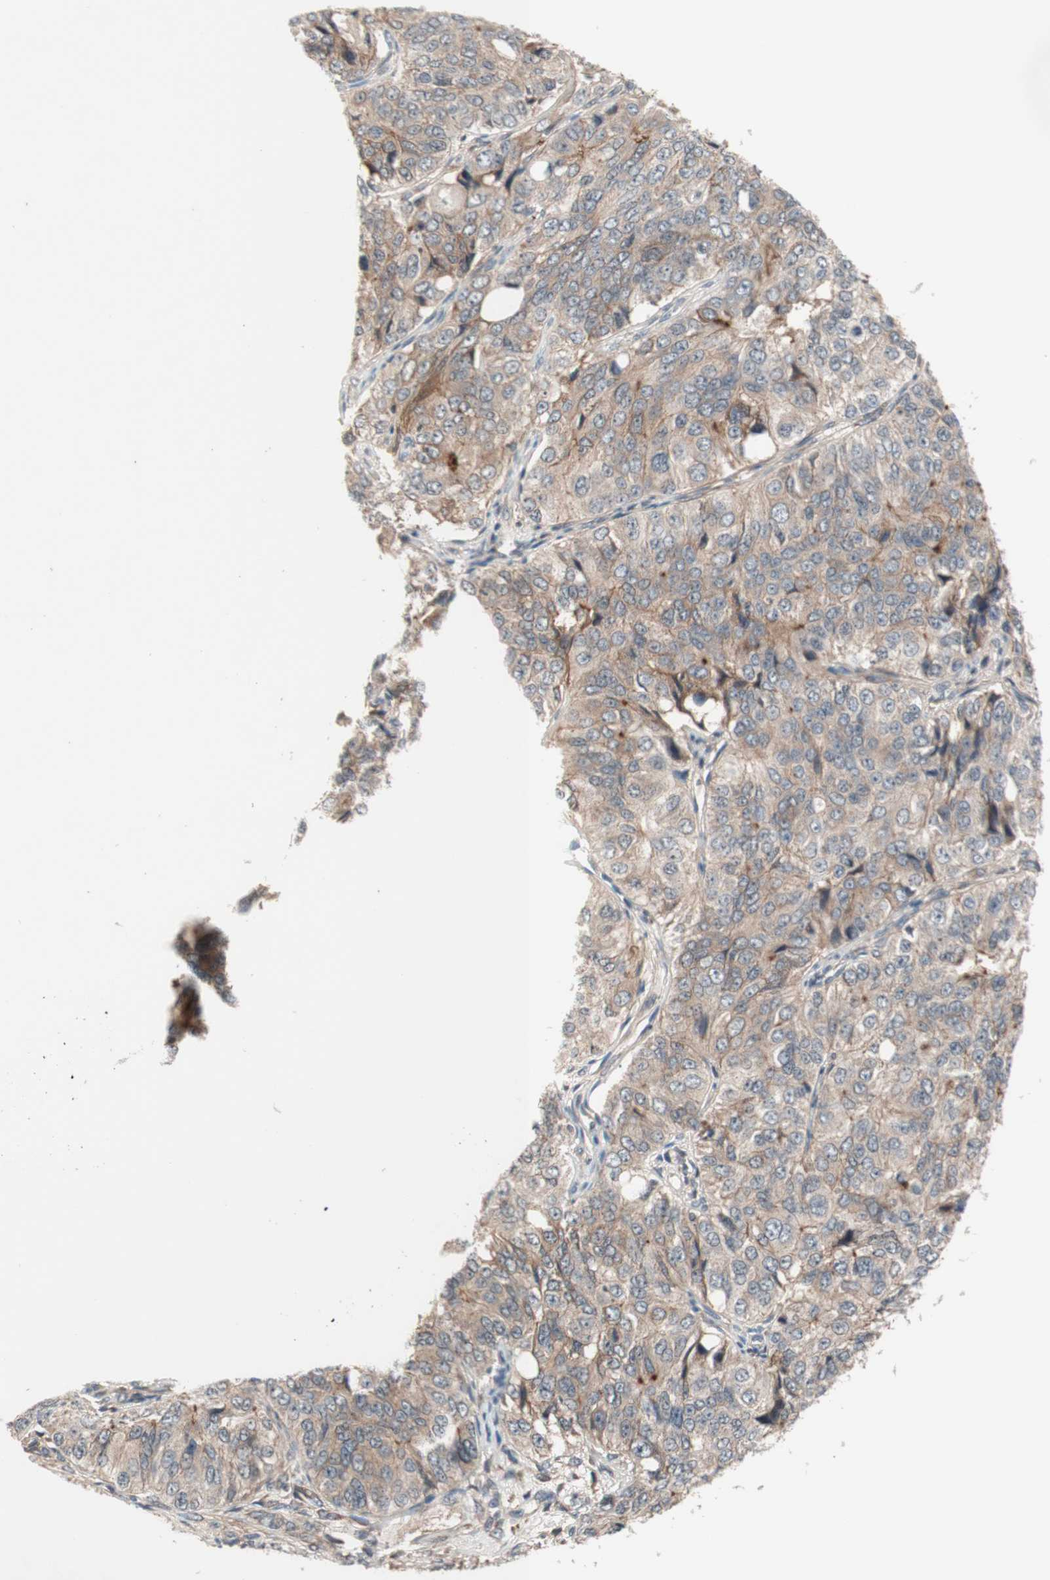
{"staining": {"intensity": "weak", "quantity": ">75%", "location": "cytoplasmic/membranous"}, "tissue": "ovarian cancer", "cell_type": "Tumor cells", "image_type": "cancer", "snomed": [{"axis": "morphology", "description": "Carcinoma, endometroid"}, {"axis": "topography", "description": "Ovary"}], "caption": "Ovarian cancer was stained to show a protein in brown. There is low levels of weak cytoplasmic/membranous staining in about >75% of tumor cells.", "gene": "CD55", "patient": {"sex": "female", "age": 51}}